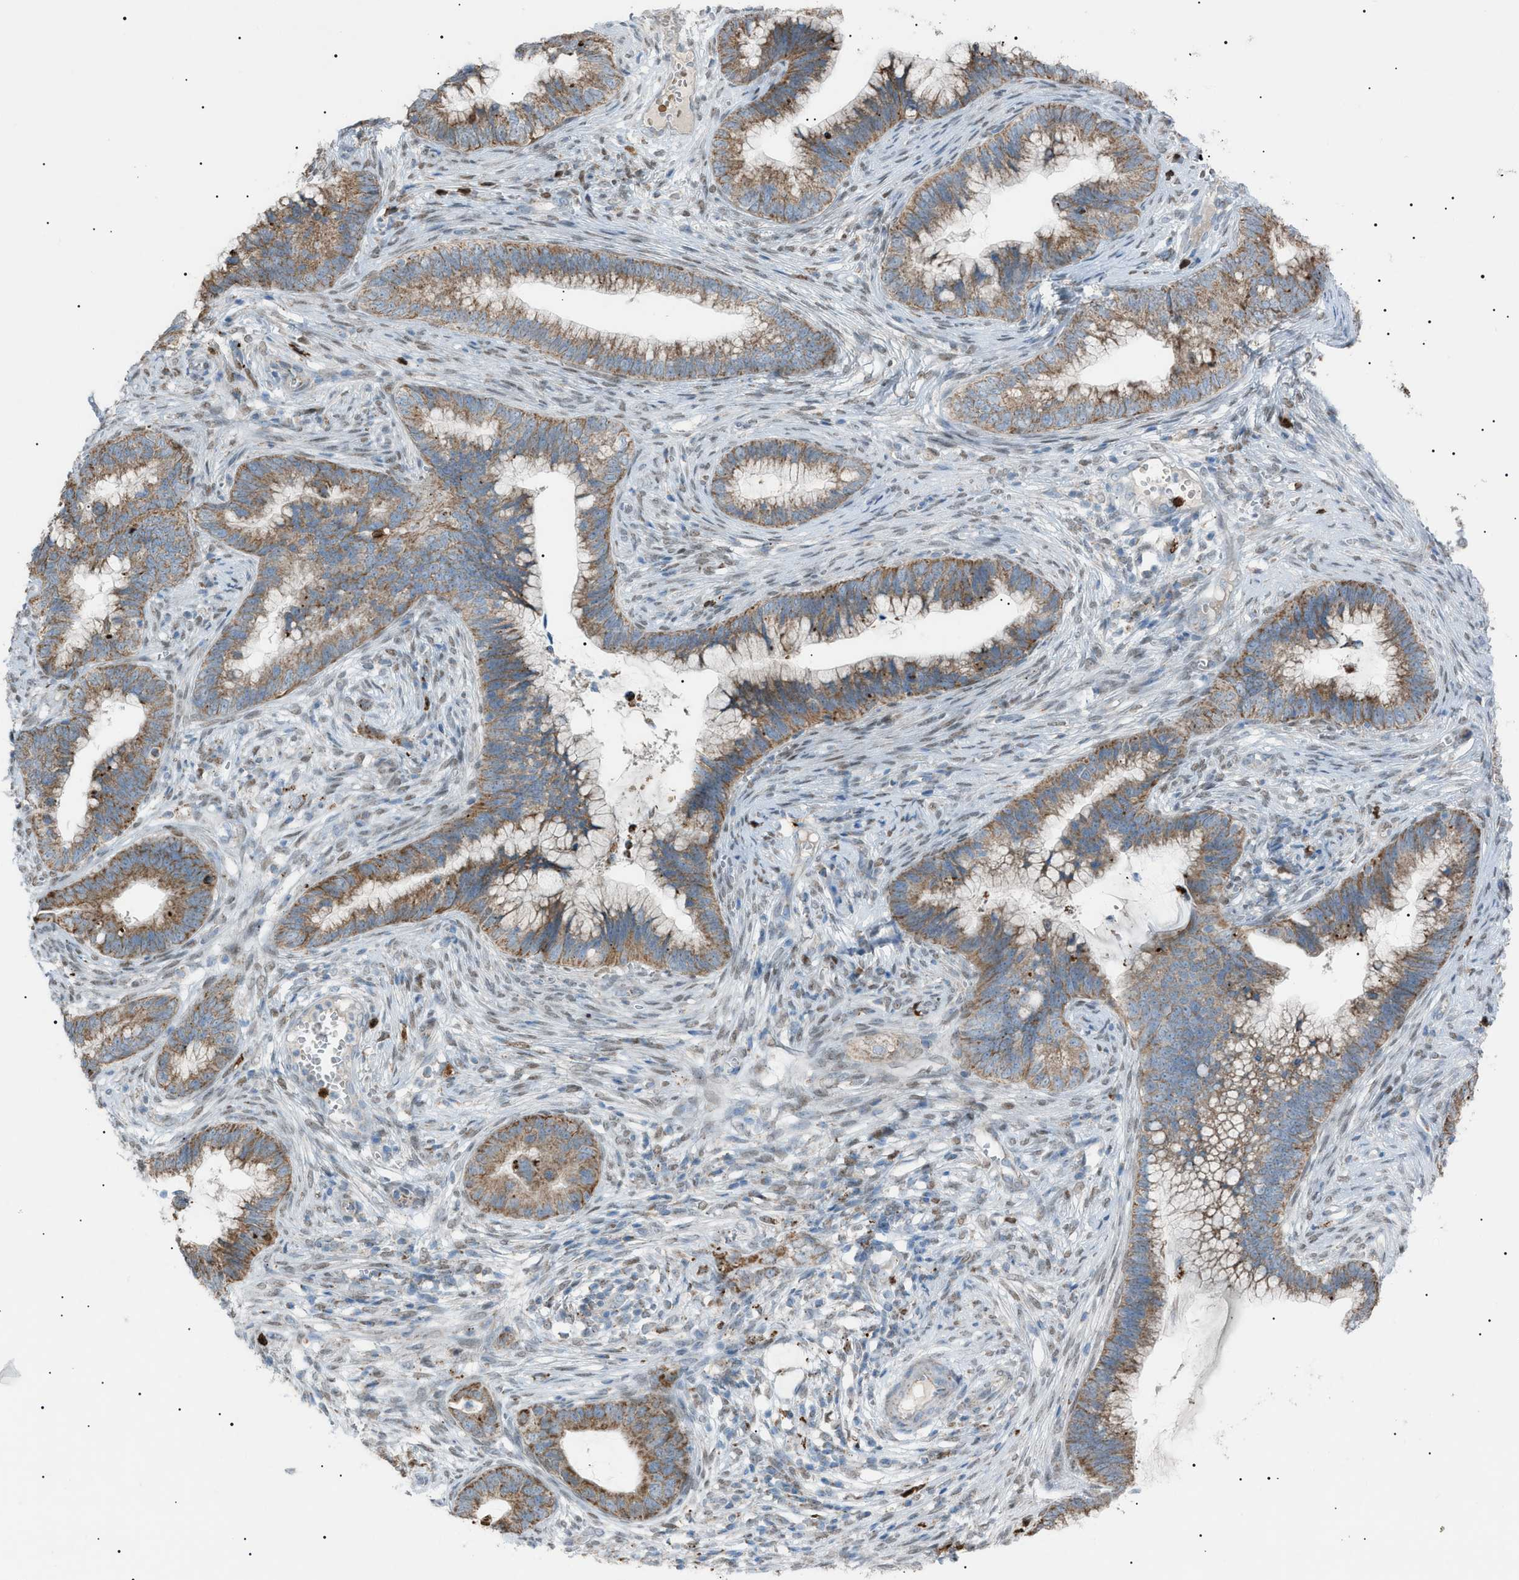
{"staining": {"intensity": "moderate", "quantity": ">75%", "location": "cytoplasmic/membranous"}, "tissue": "cervical cancer", "cell_type": "Tumor cells", "image_type": "cancer", "snomed": [{"axis": "morphology", "description": "Adenocarcinoma, NOS"}, {"axis": "topography", "description": "Cervix"}], "caption": "Cervical cancer stained with a protein marker displays moderate staining in tumor cells.", "gene": "ZNF516", "patient": {"sex": "female", "age": 44}}